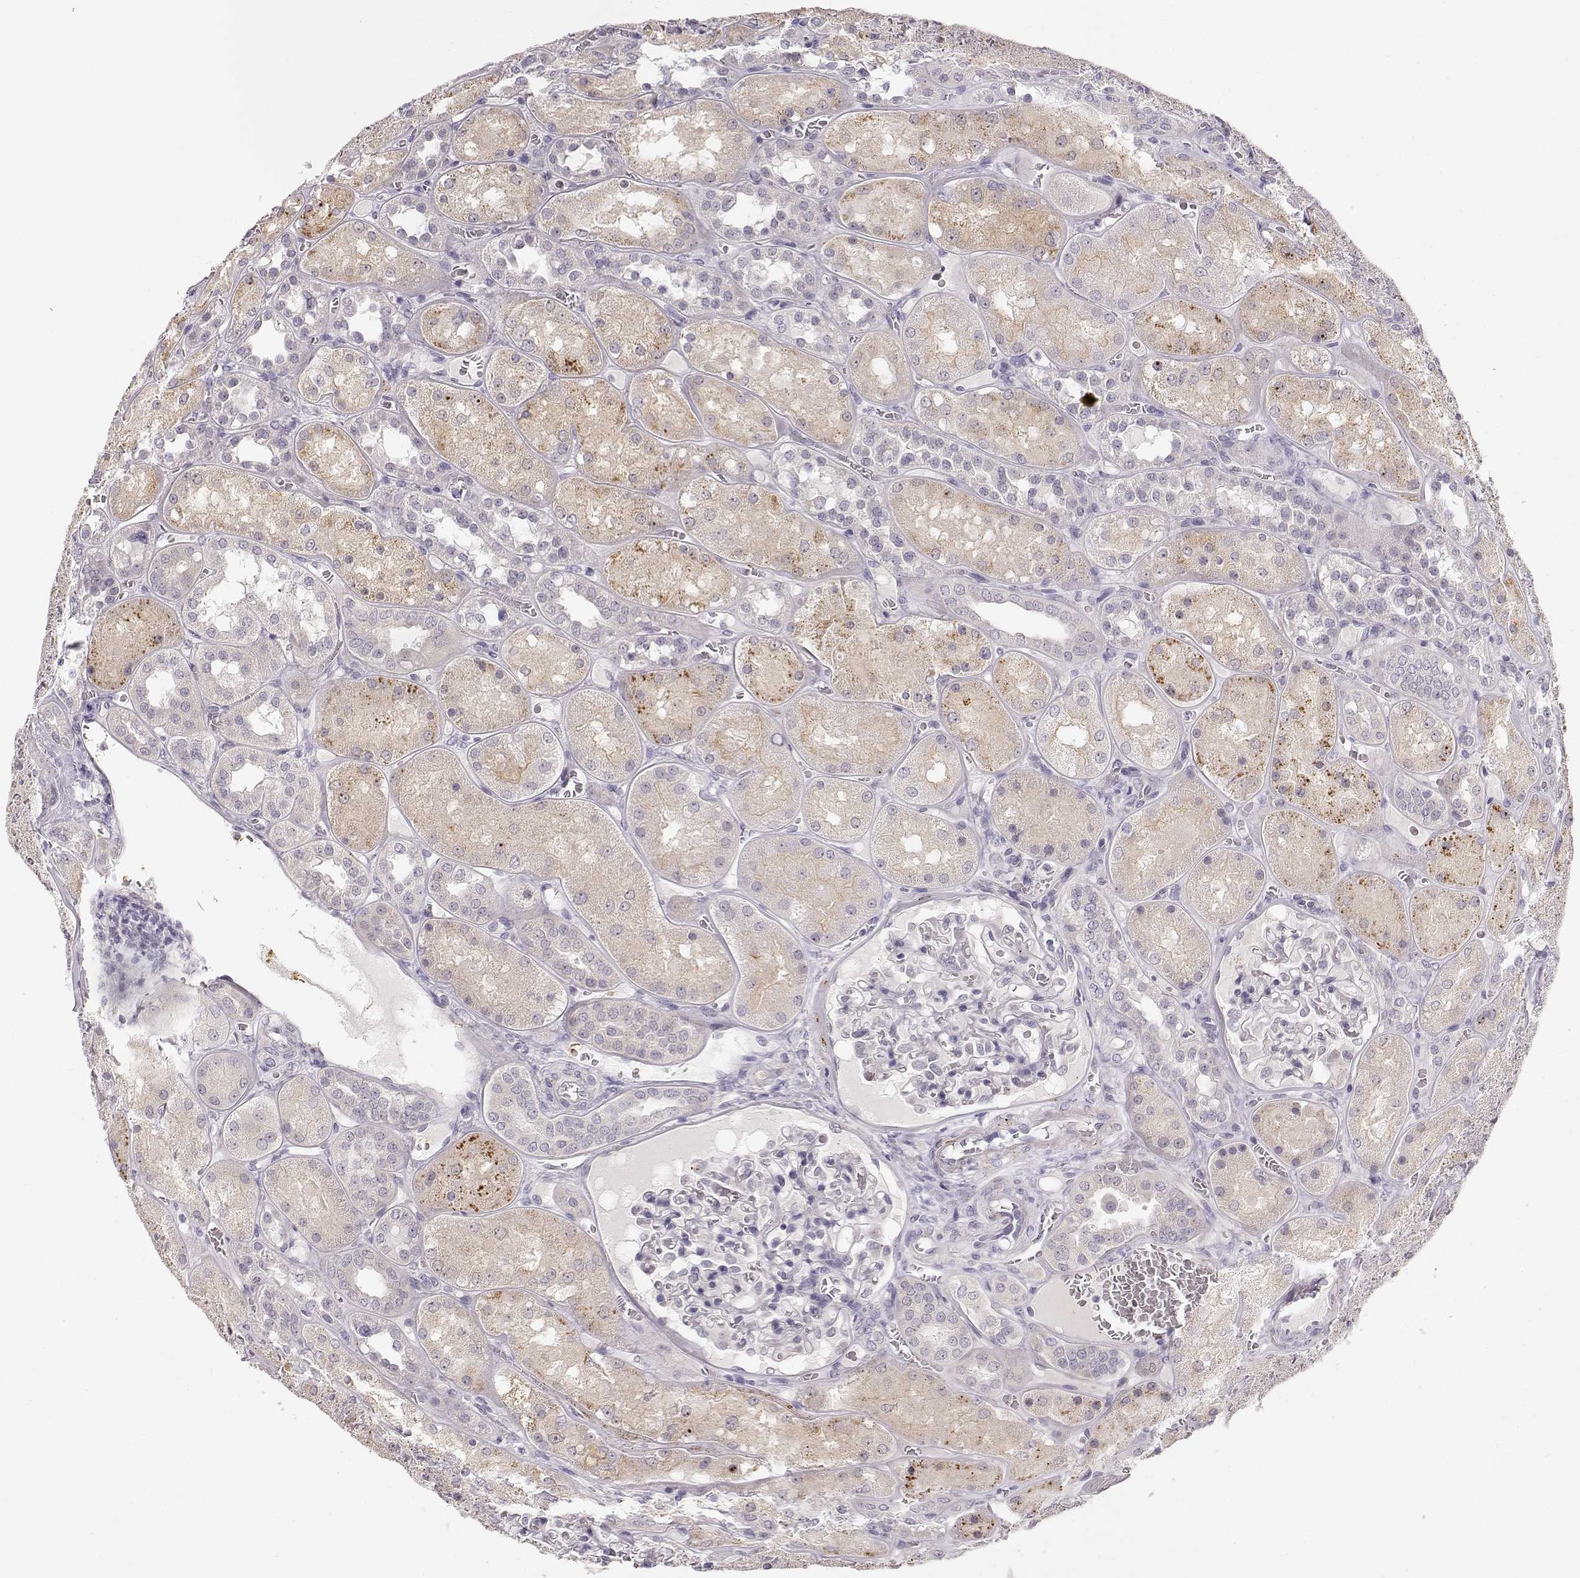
{"staining": {"intensity": "negative", "quantity": "none", "location": "none"}, "tissue": "kidney", "cell_type": "Cells in glomeruli", "image_type": "normal", "snomed": [{"axis": "morphology", "description": "Normal tissue, NOS"}, {"axis": "topography", "description": "Kidney"}], "caption": "A micrograph of kidney stained for a protein reveals no brown staining in cells in glomeruli. (Brightfield microscopy of DAB (3,3'-diaminobenzidine) immunohistochemistry (IHC) at high magnification).", "gene": "TTC26", "patient": {"sex": "male", "age": 73}}